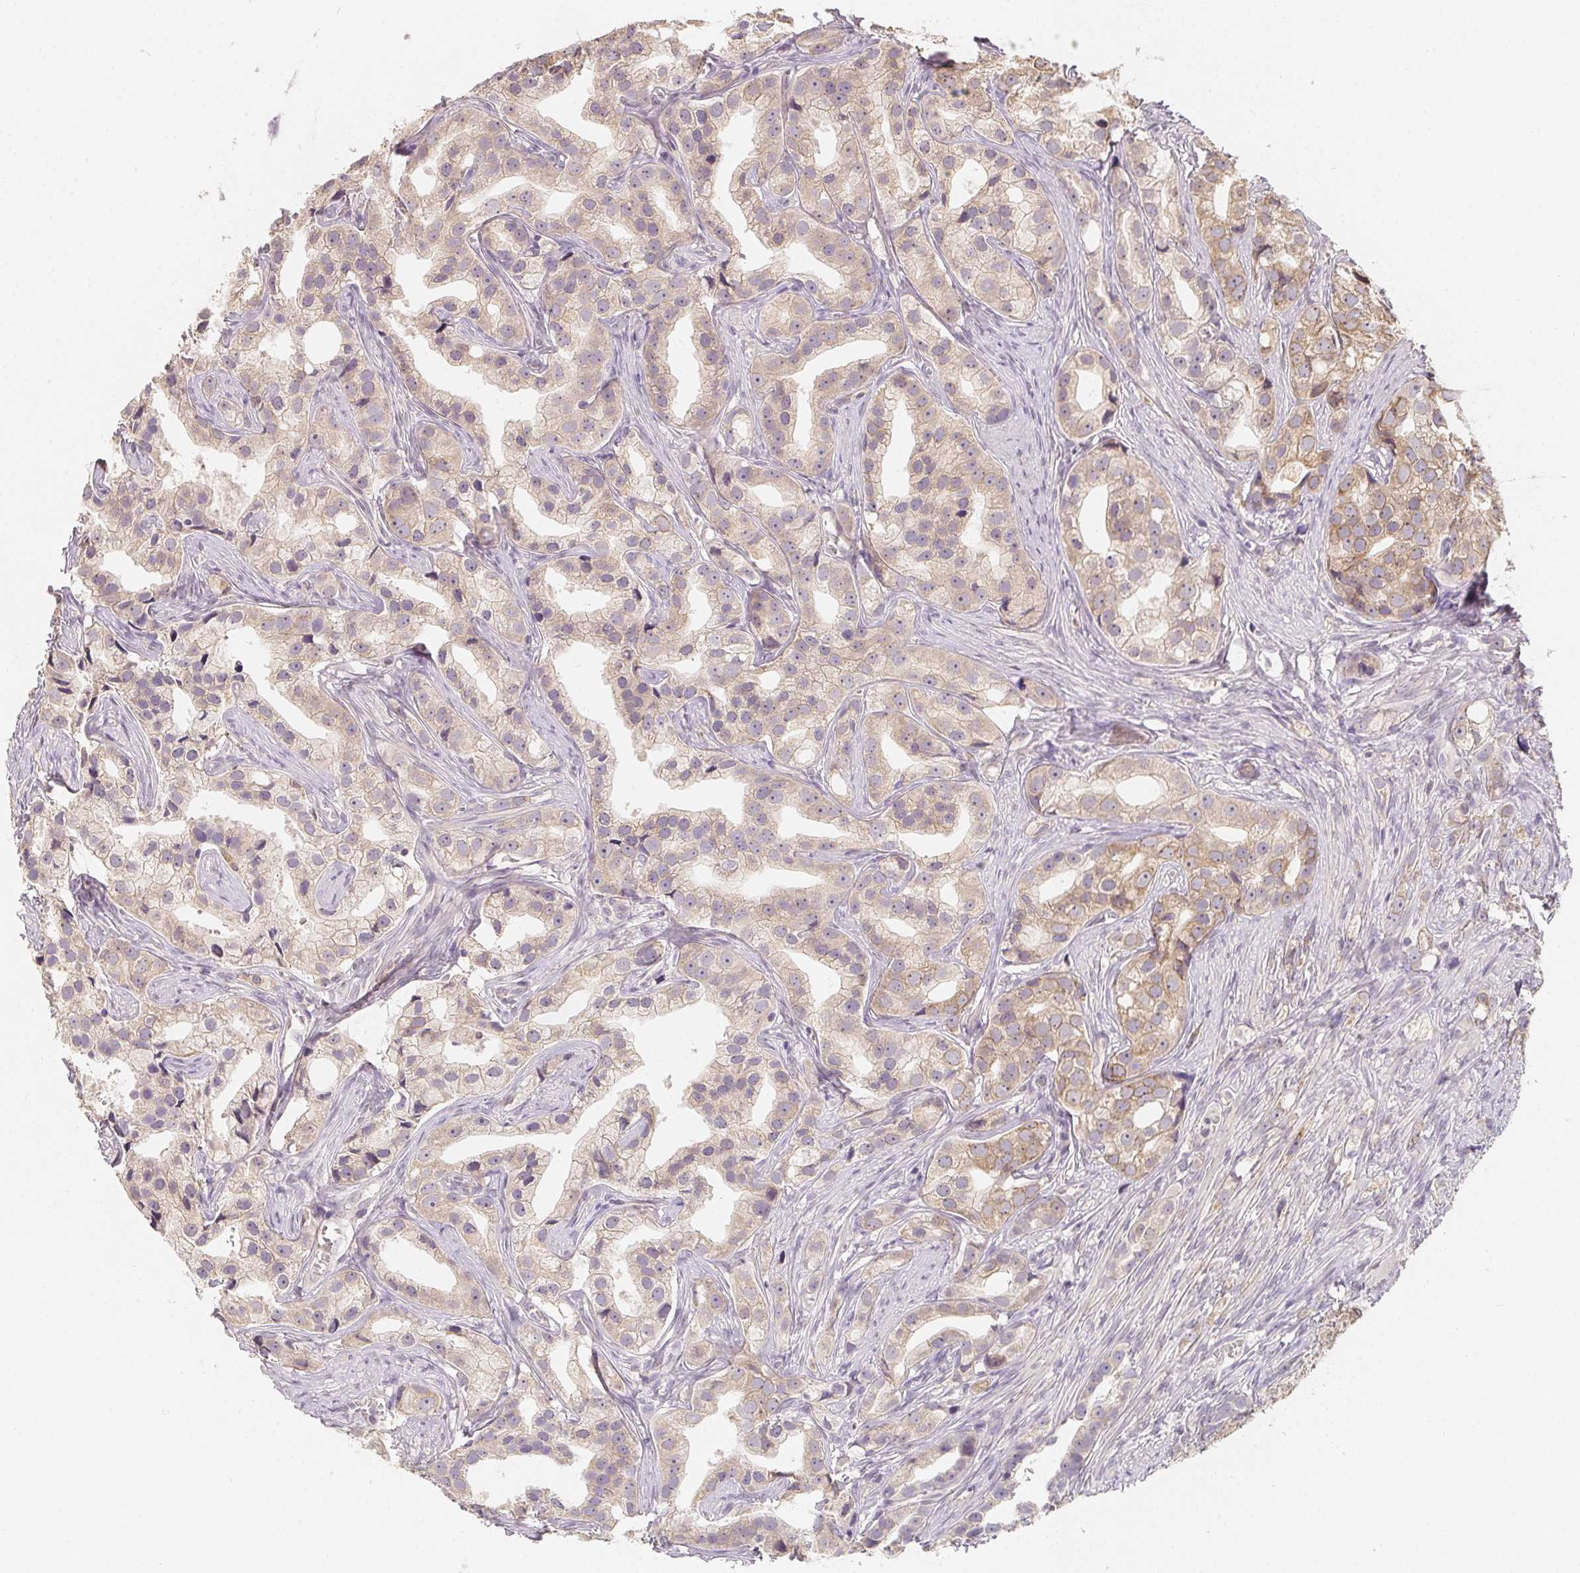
{"staining": {"intensity": "weak", "quantity": "25%-75%", "location": "cytoplasmic/membranous"}, "tissue": "prostate cancer", "cell_type": "Tumor cells", "image_type": "cancer", "snomed": [{"axis": "morphology", "description": "Adenocarcinoma, High grade"}, {"axis": "topography", "description": "Prostate"}], "caption": "Protein staining of prostate adenocarcinoma (high-grade) tissue exhibits weak cytoplasmic/membranous staining in about 25%-75% of tumor cells. Nuclei are stained in blue.", "gene": "SOAT1", "patient": {"sex": "male", "age": 75}}